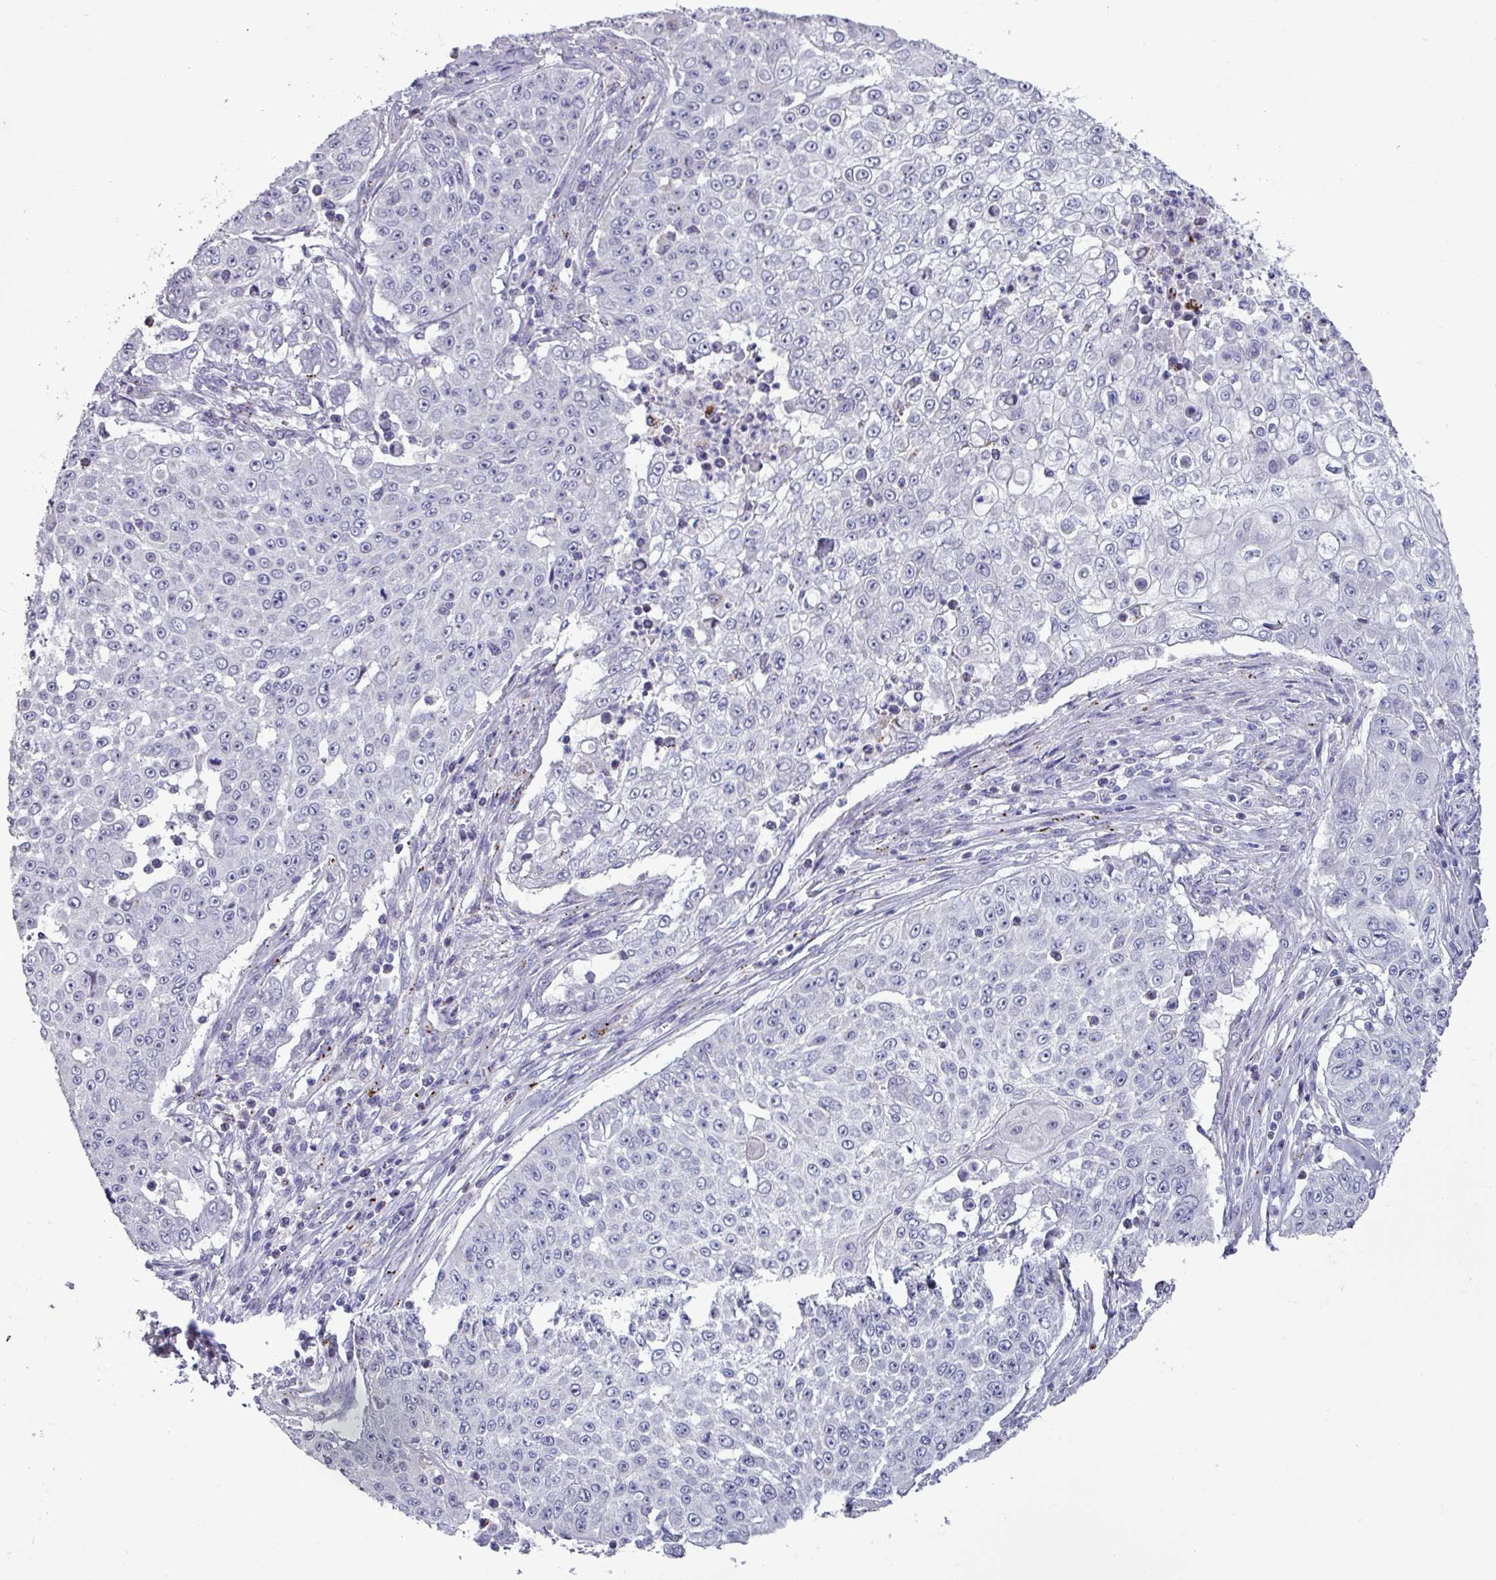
{"staining": {"intensity": "negative", "quantity": "none", "location": "none"}, "tissue": "skin cancer", "cell_type": "Tumor cells", "image_type": "cancer", "snomed": [{"axis": "morphology", "description": "Squamous cell carcinoma, NOS"}, {"axis": "topography", "description": "Skin"}], "caption": "IHC of human squamous cell carcinoma (skin) demonstrates no staining in tumor cells.", "gene": "PLIN2", "patient": {"sex": "male", "age": 24}}